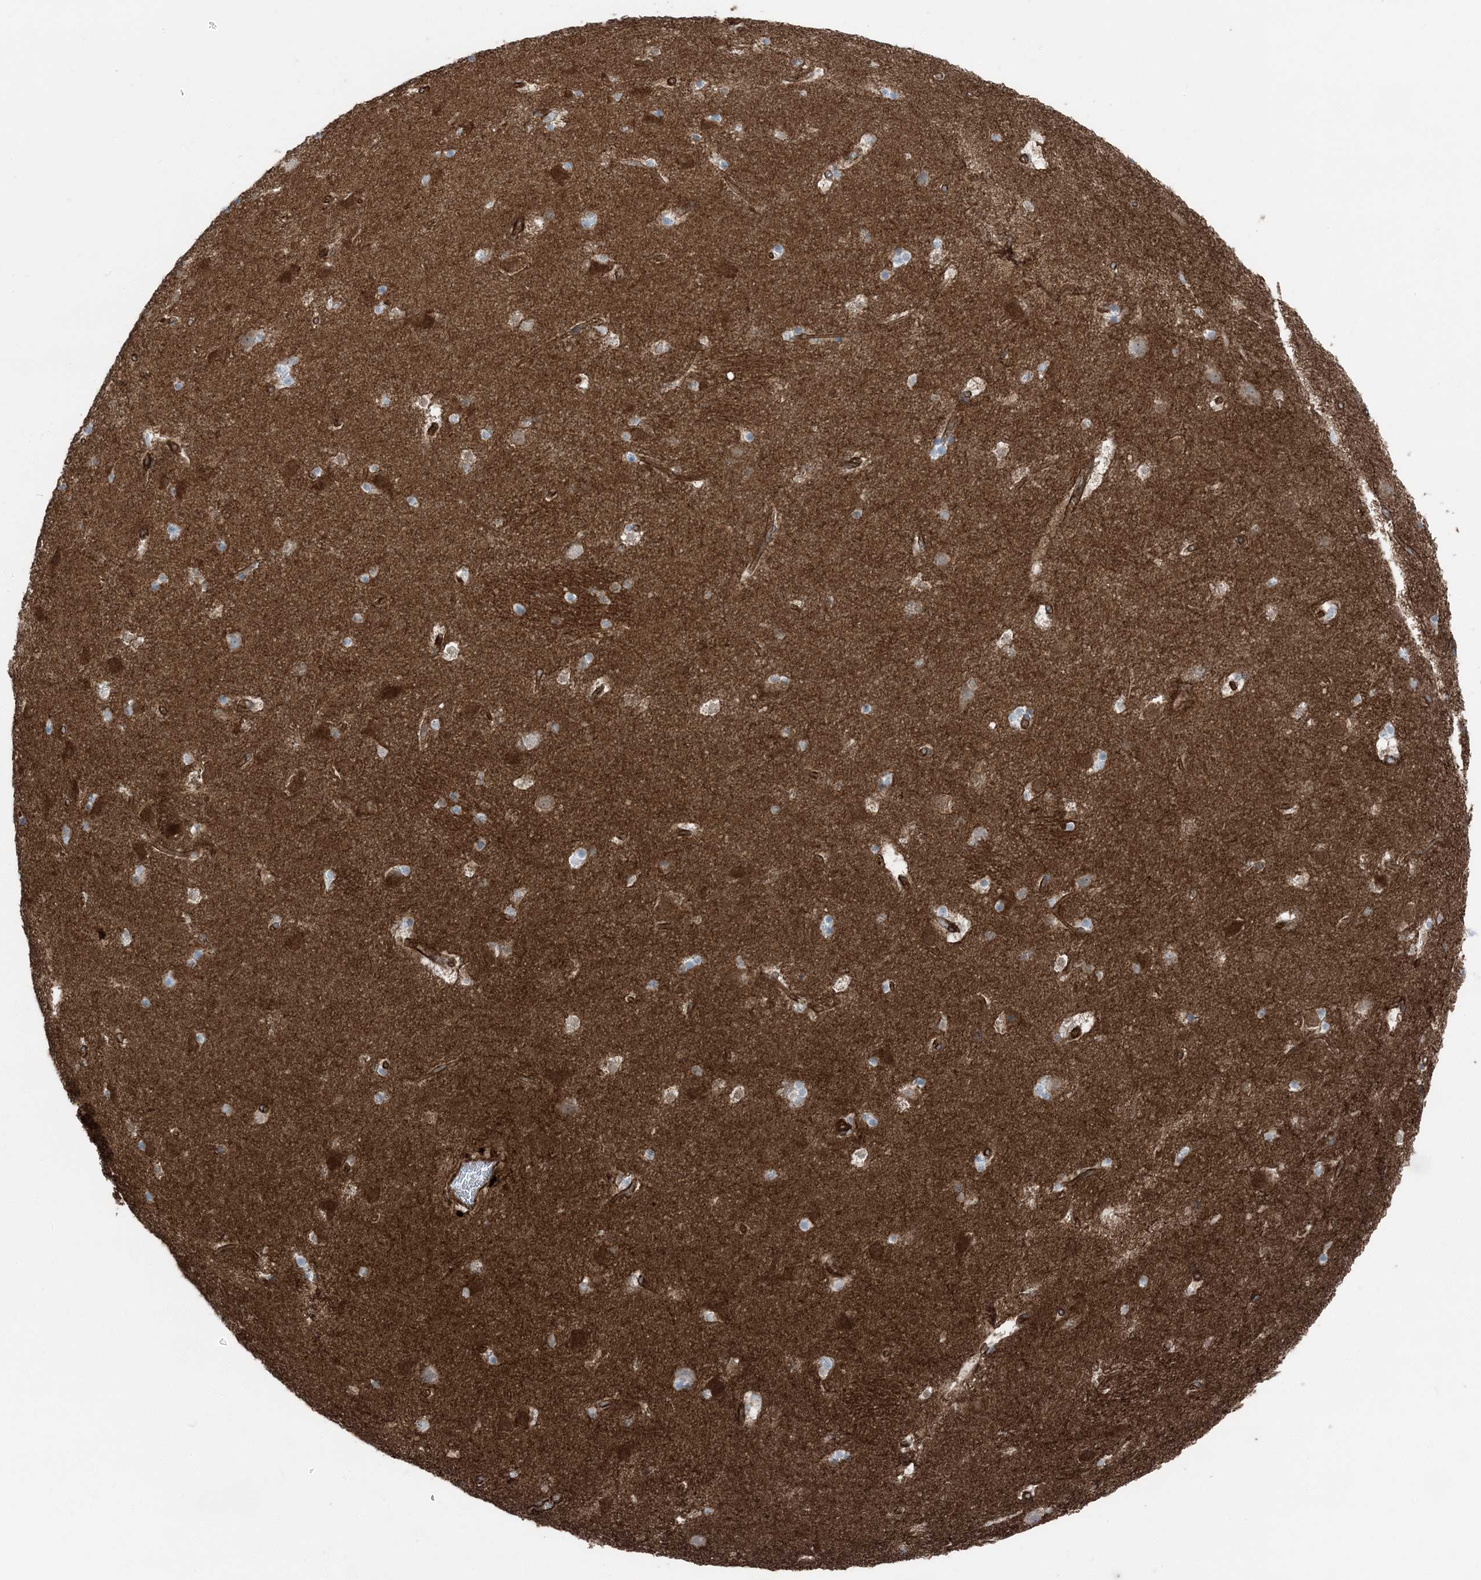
{"staining": {"intensity": "negative", "quantity": "none", "location": "none"}, "tissue": "caudate", "cell_type": "Glial cells", "image_type": "normal", "snomed": [{"axis": "morphology", "description": "Normal tissue, NOS"}, {"axis": "topography", "description": "Lateral ventricle wall"}], "caption": "The histopathology image displays no significant expression in glial cells of caudate. (DAB immunohistochemistry (IHC) with hematoxylin counter stain).", "gene": "ZFP90", "patient": {"sex": "male", "age": 45}}